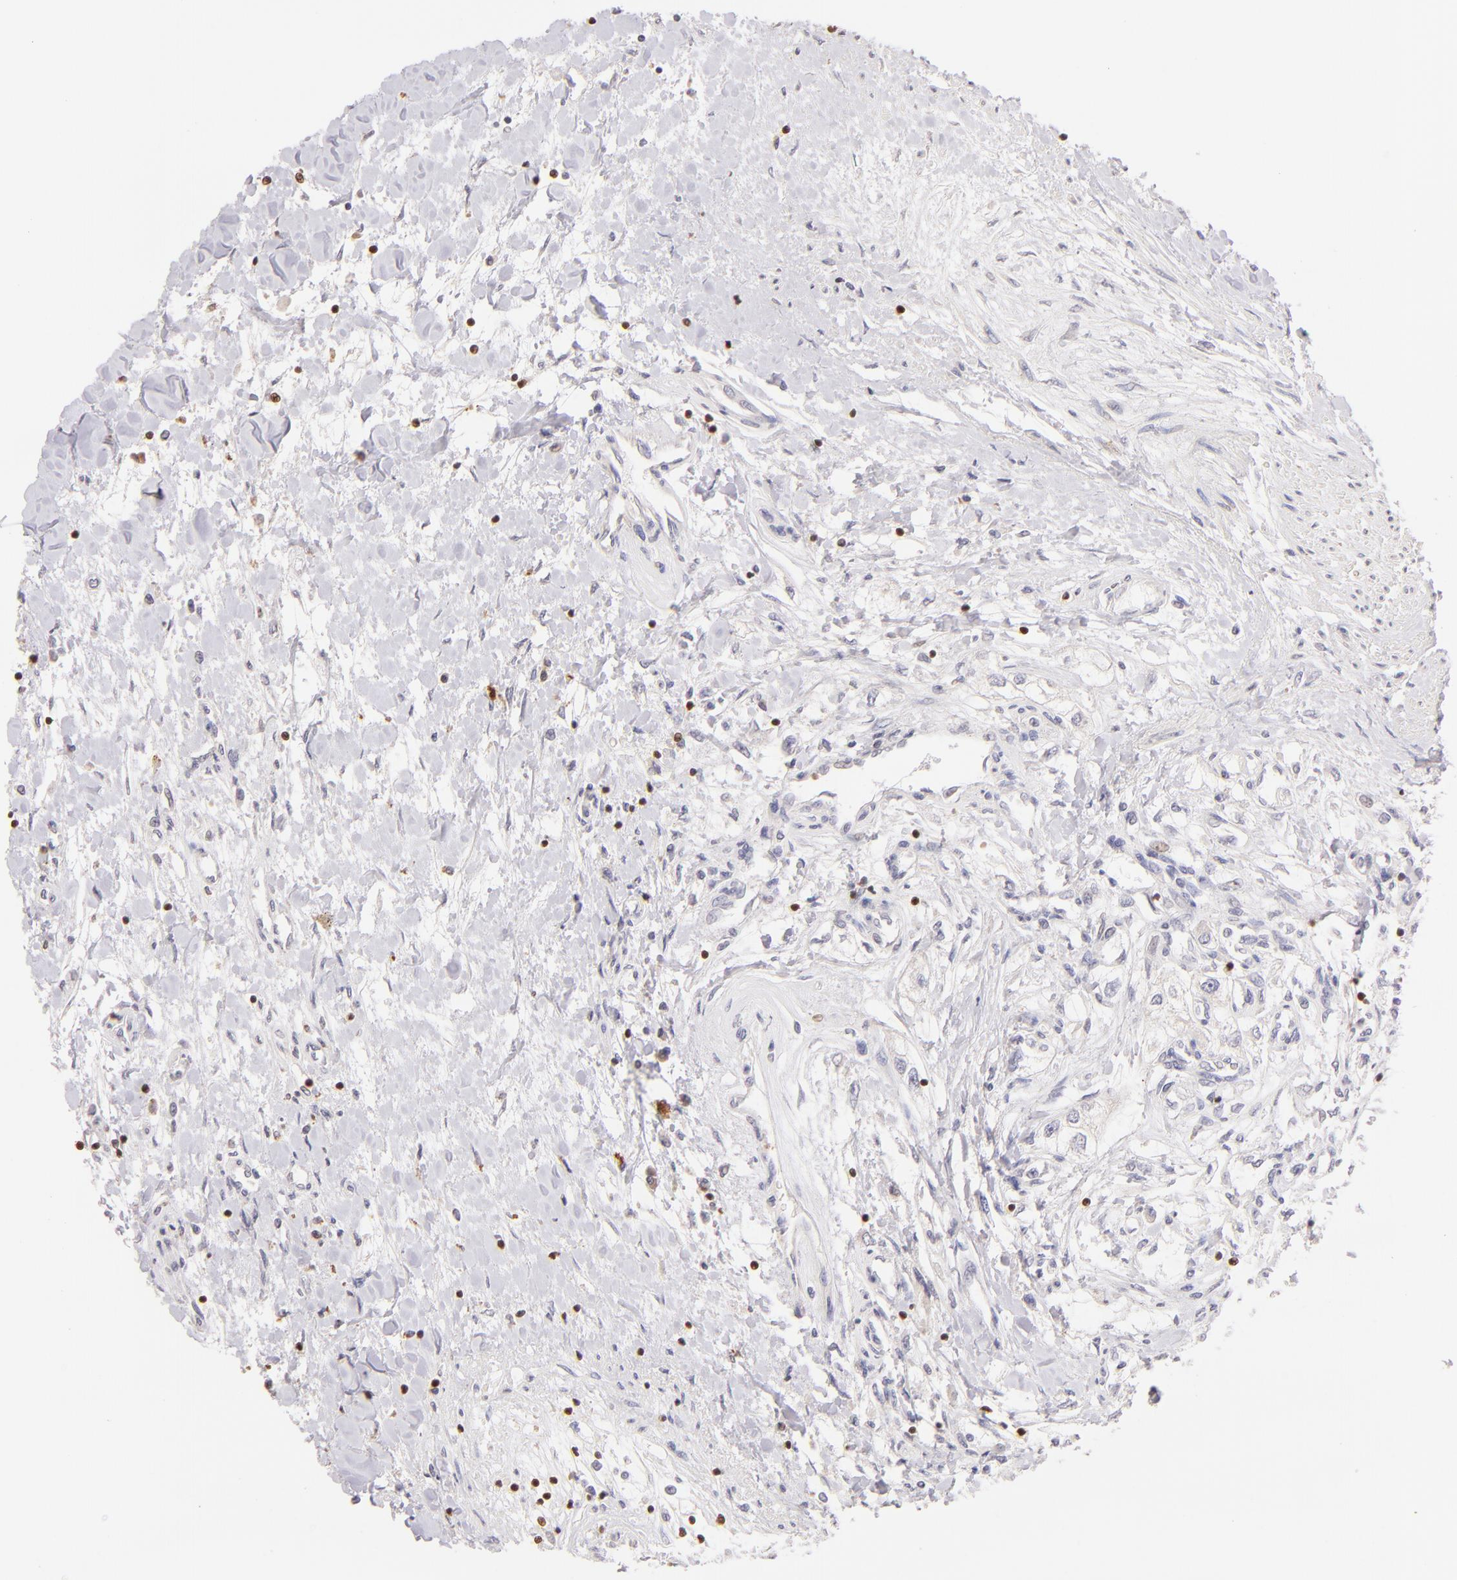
{"staining": {"intensity": "negative", "quantity": "none", "location": "none"}, "tissue": "renal cancer", "cell_type": "Tumor cells", "image_type": "cancer", "snomed": [{"axis": "morphology", "description": "Adenocarcinoma, NOS"}, {"axis": "topography", "description": "Kidney"}], "caption": "Immunohistochemical staining of human renal cancer (adenocarcinoma) displays no significant expression in tumor cells.", "gene": "ZAP70", "patient": {"sex": "male", "age": 57}}